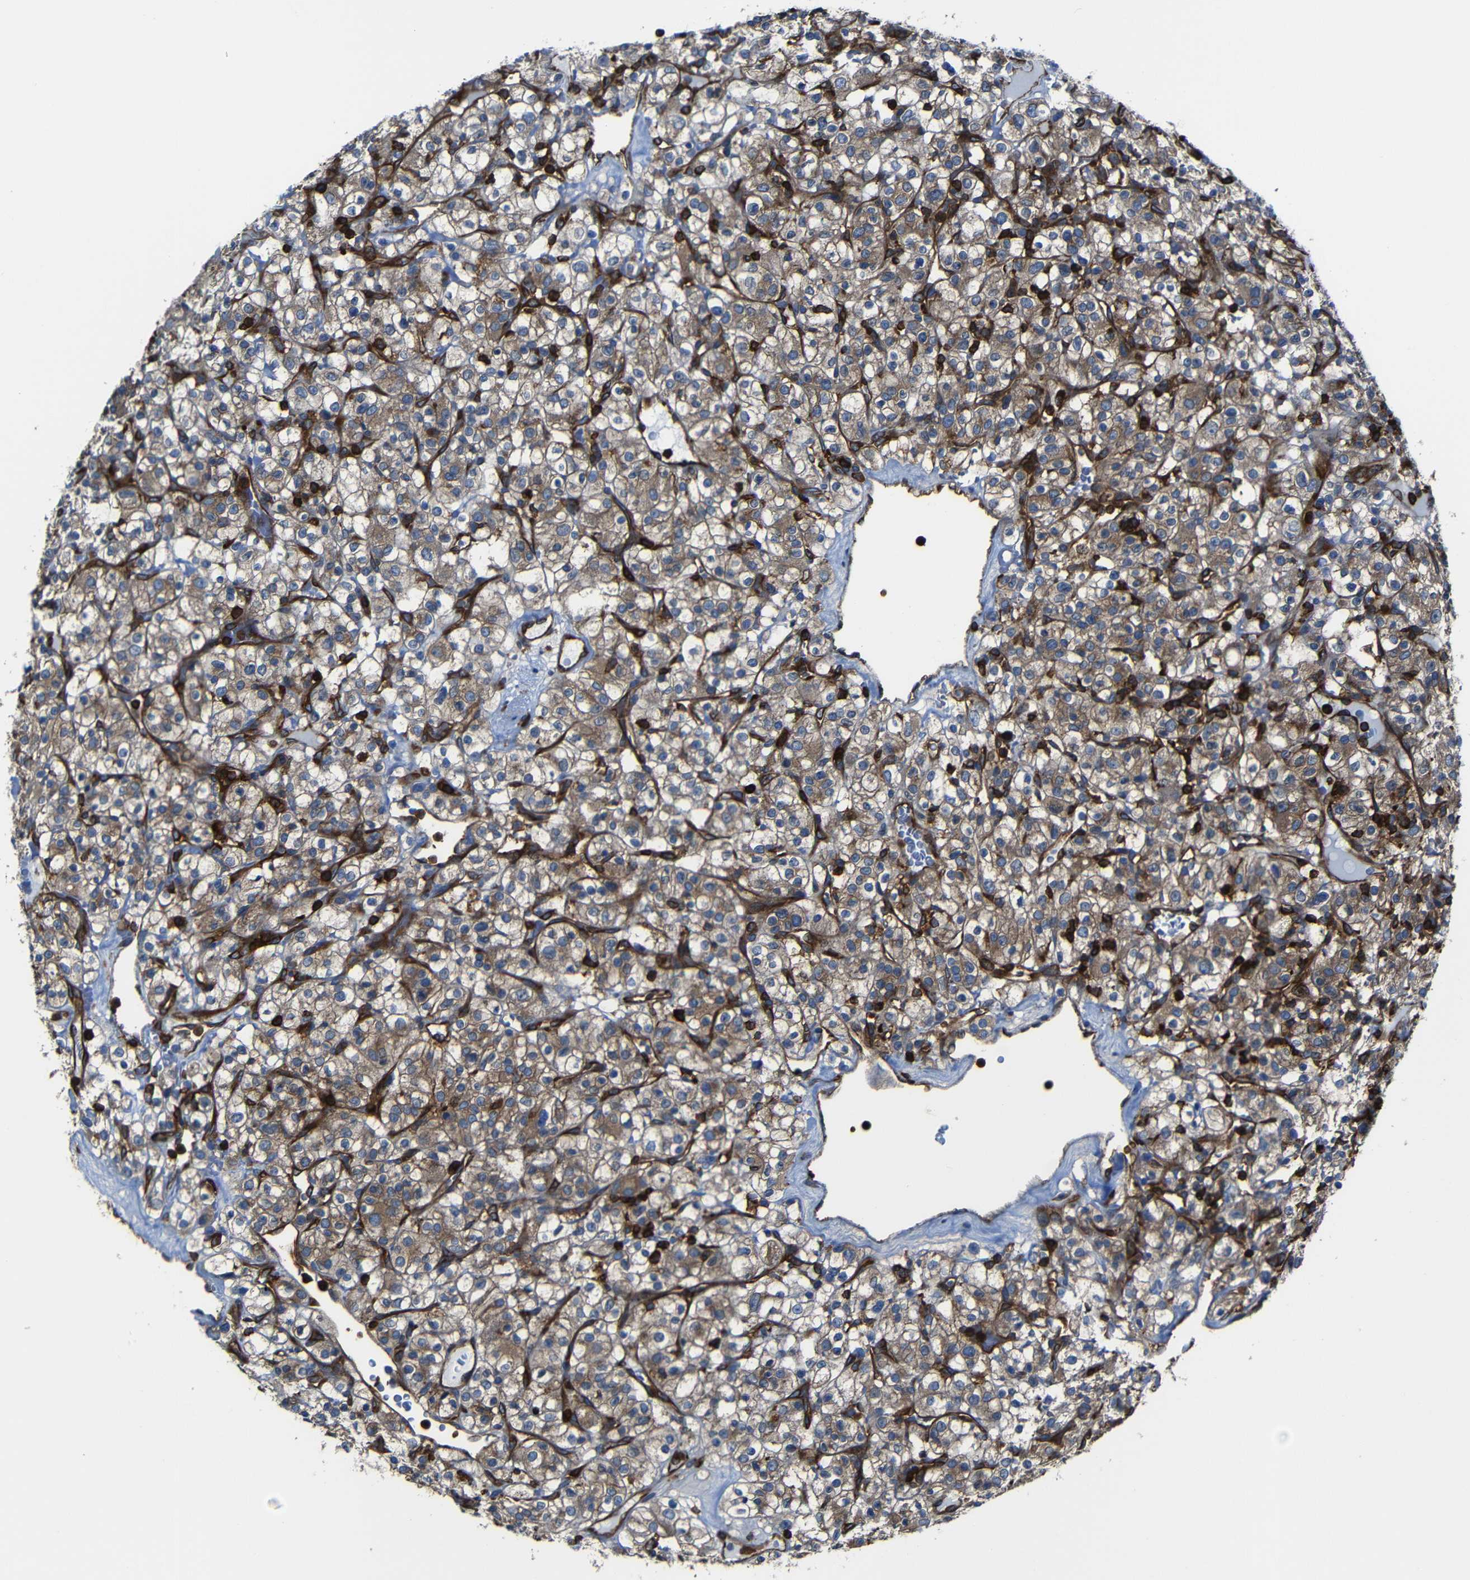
{"staining": {"intensity": "moderate", "quantity": ">75%", "location": "cytoplasmic/membranous"}, "tissue": "renal cancer", "cell_type": "Tumor cells", "image_type": "cancer", "snomed": [{"axis": "morphology", "description": "Normal tissue, NOS"}, {"axis": "morphology", "description": "Adenocarcinoma, NOS"}, {"axis": "topography", "description": "Kidney"}], "caption": "This is an image of immunohistochemistry (IHC) staining of adenocarcinoma (renal), which shows moderate expression in the cytoplasmic/membranous of tumor cells.", "gene": "ARHGEF1", "patient": {"sex": "female", "age": 72}}